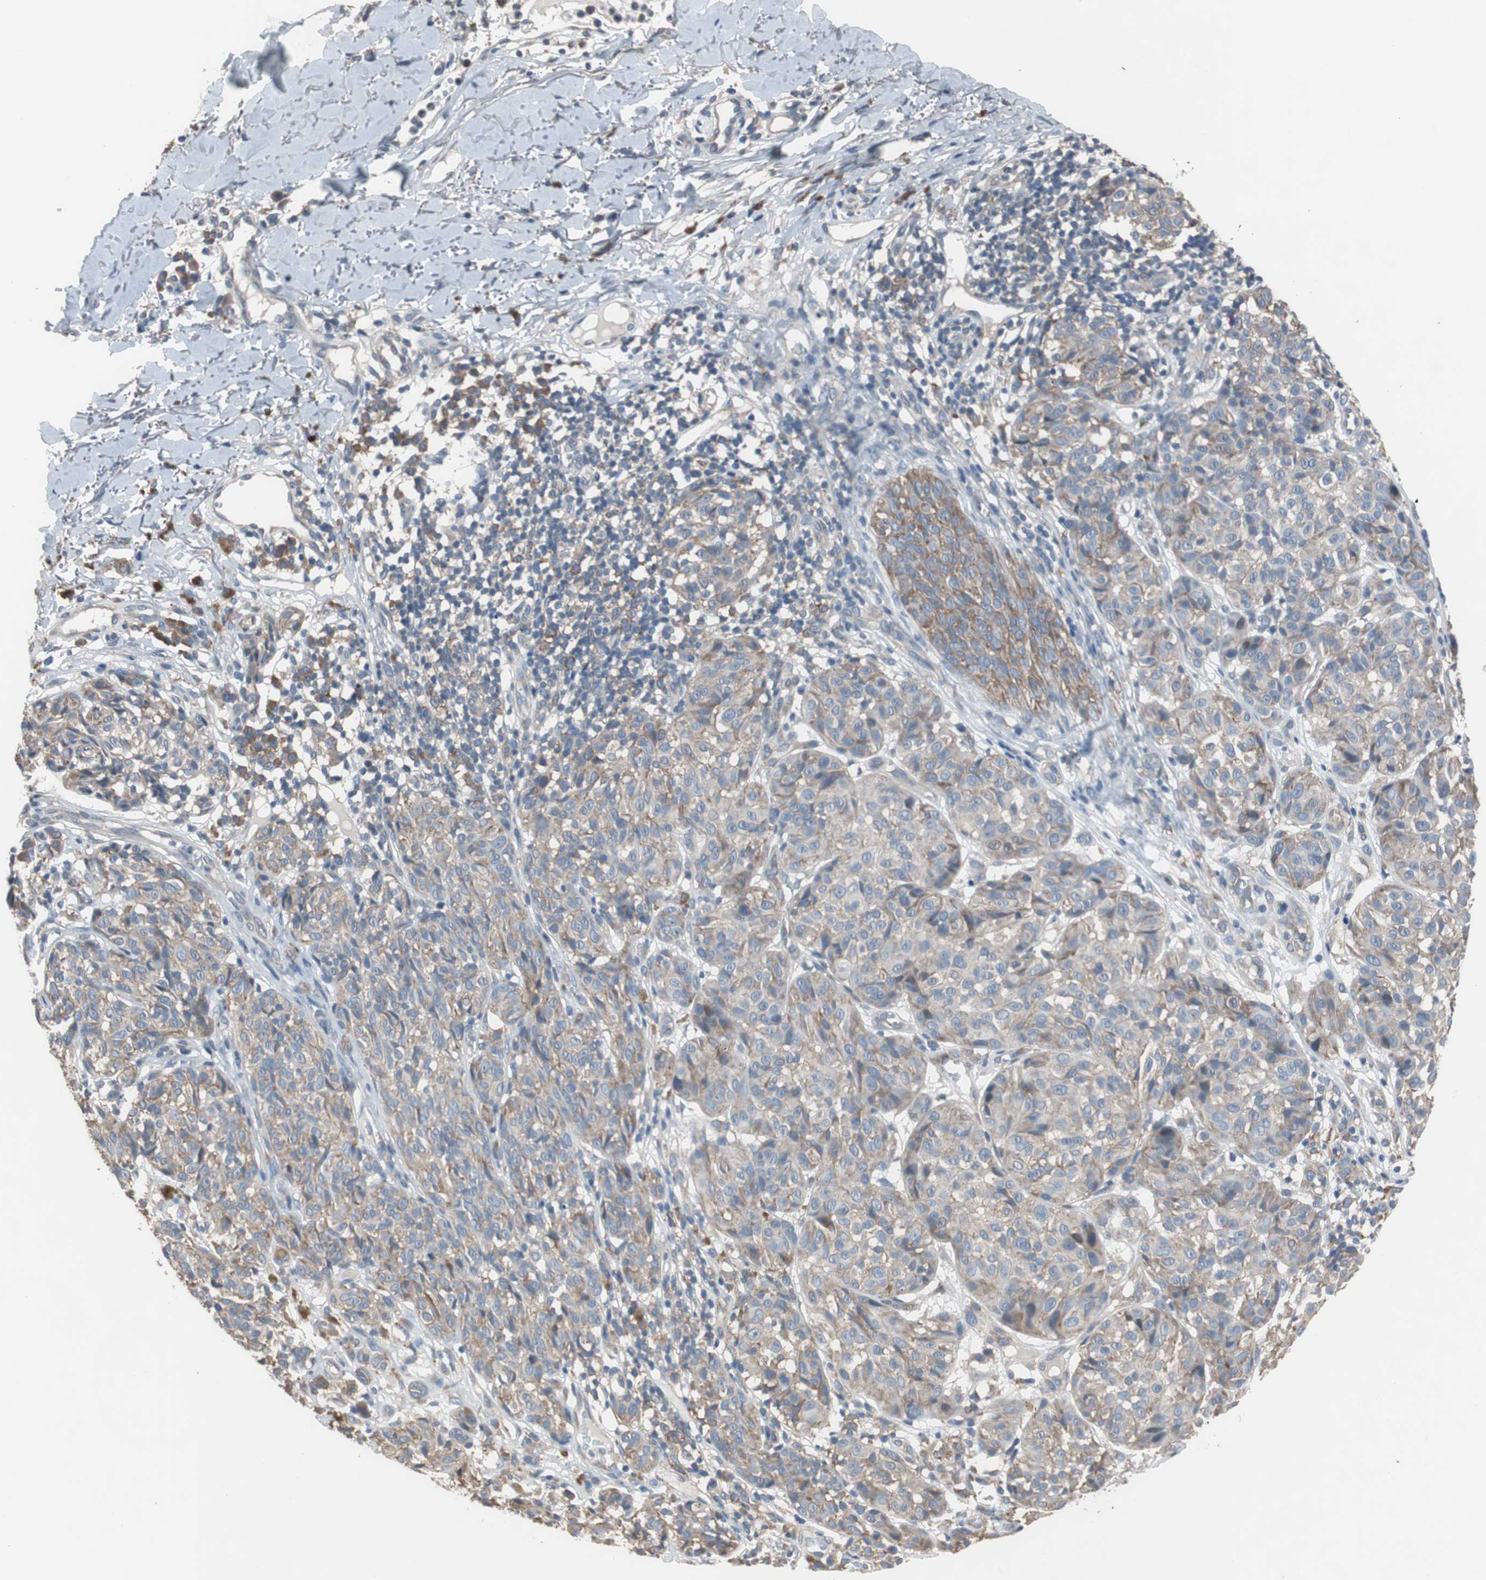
{"staining": {"intensity": "moderate", "quantity": ">75%", "location": "cytoplasmic/membranous"}, "tissue": "melanoma", "cell_type": "Tumor cells", "image_type": "cancer", "snomed": [{"axis": "morphology", "description": "Malignant melanoma, NOS"}, {"axis": "topography", "description": "Skin"}], "caption": "Immunohistochemical staining of melanoma demonstrates medium levels of moderate cytoplasmic/membranous positivity in about >75% of tumor cells. (DAB (3,3'-diaminobenzidine) IHC, brown staining for protein, blue staining for nuclei).", "gene": "USP10", "patient": {"sex": "female", "age": 46}}